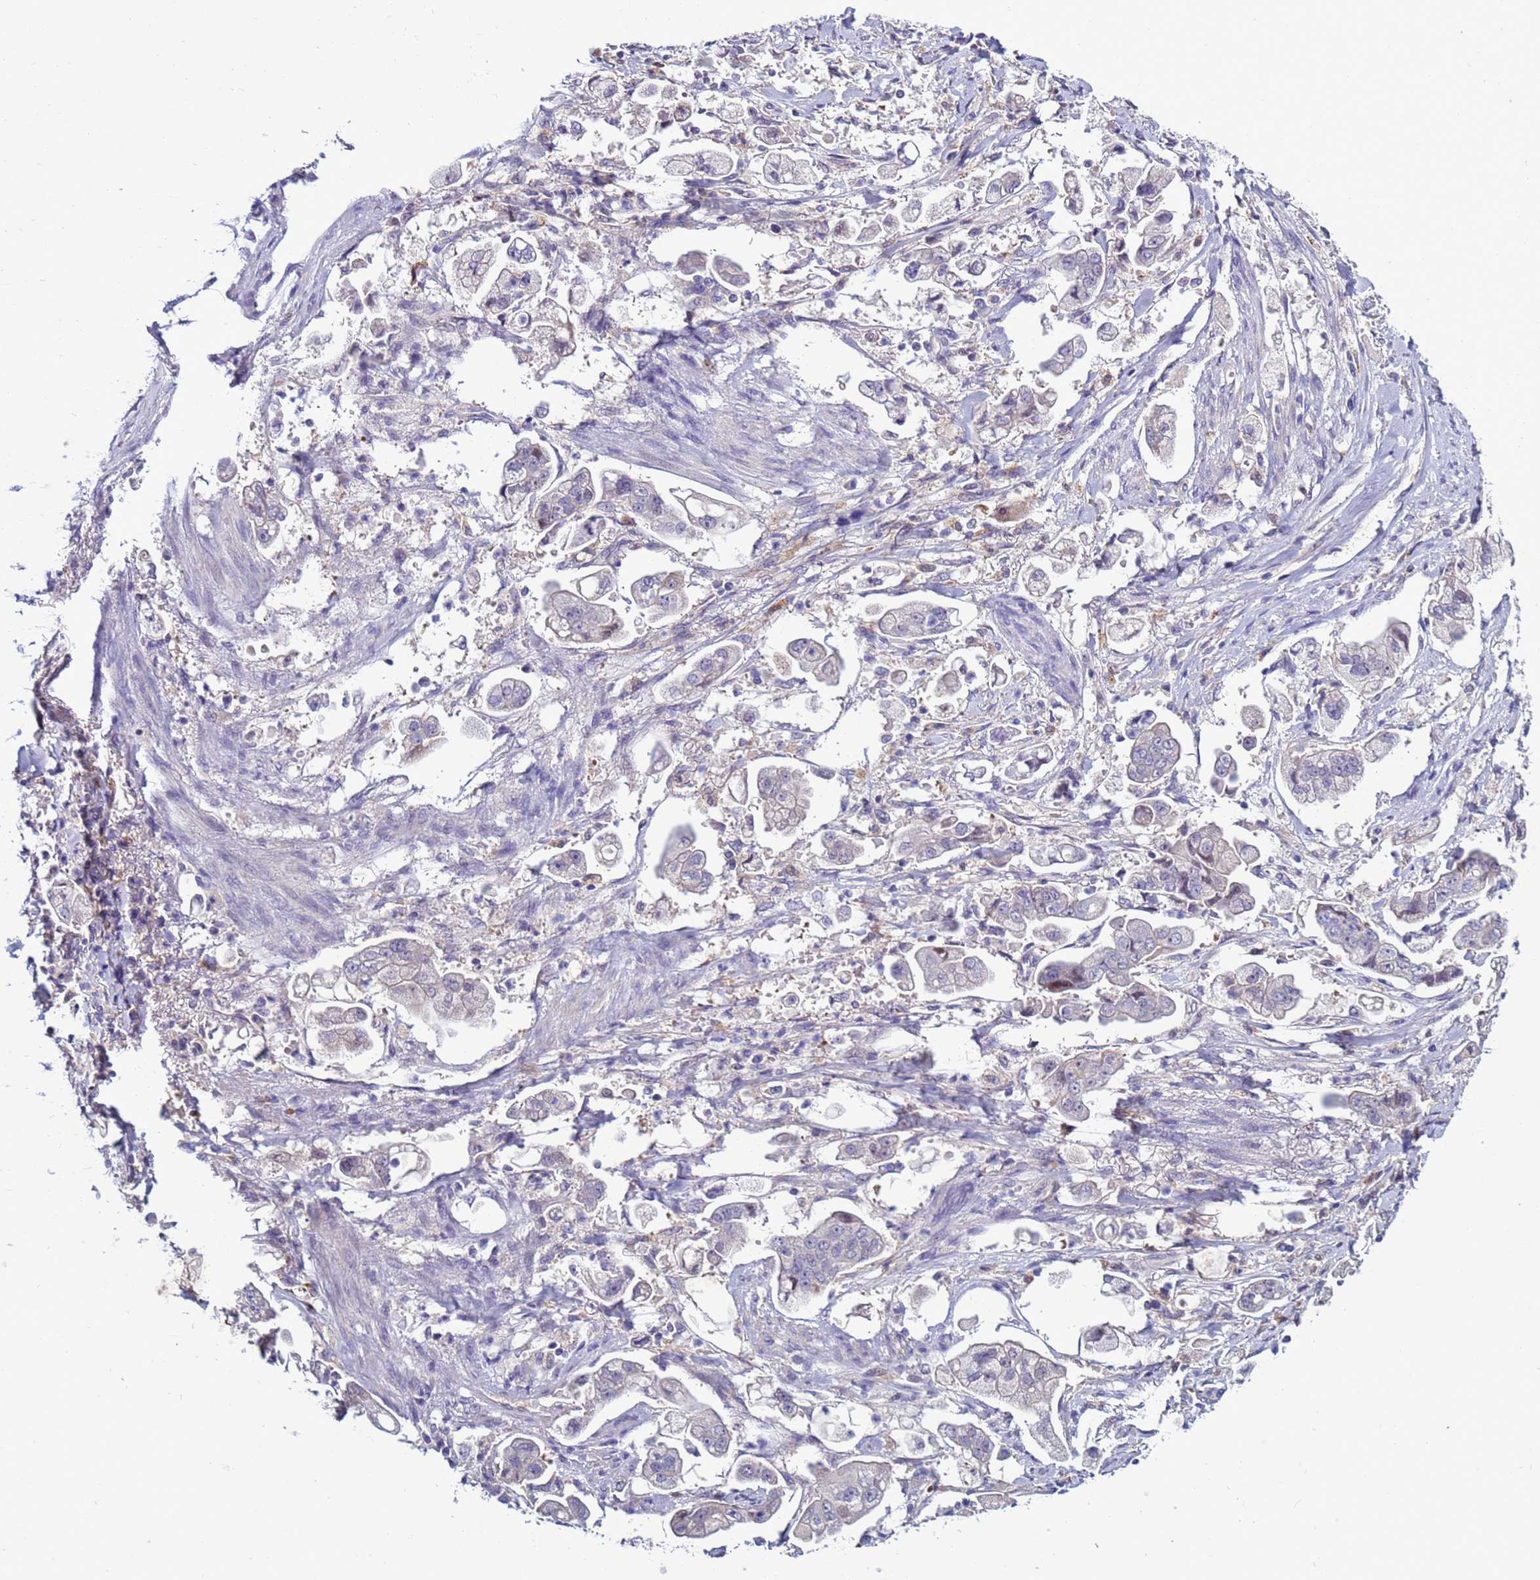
{"staining": {"intensity": "negative", "quantity": "none", "location": "none"}, "tissue": "stomach cancer", "cell_type": "Tumor cells", "image_type": "cancer", "snomed": [{"axis": "morphology", "description": "Adenocarcinoma, NOS"}, {"axis": "topography", "description": "Stomach"}], "caption": "Image shows no protein expression in tumor cells of stomach adenocarcinoma tissue.", "gene": "NAT2", "patient": {"sex": "male", "age": 62}}